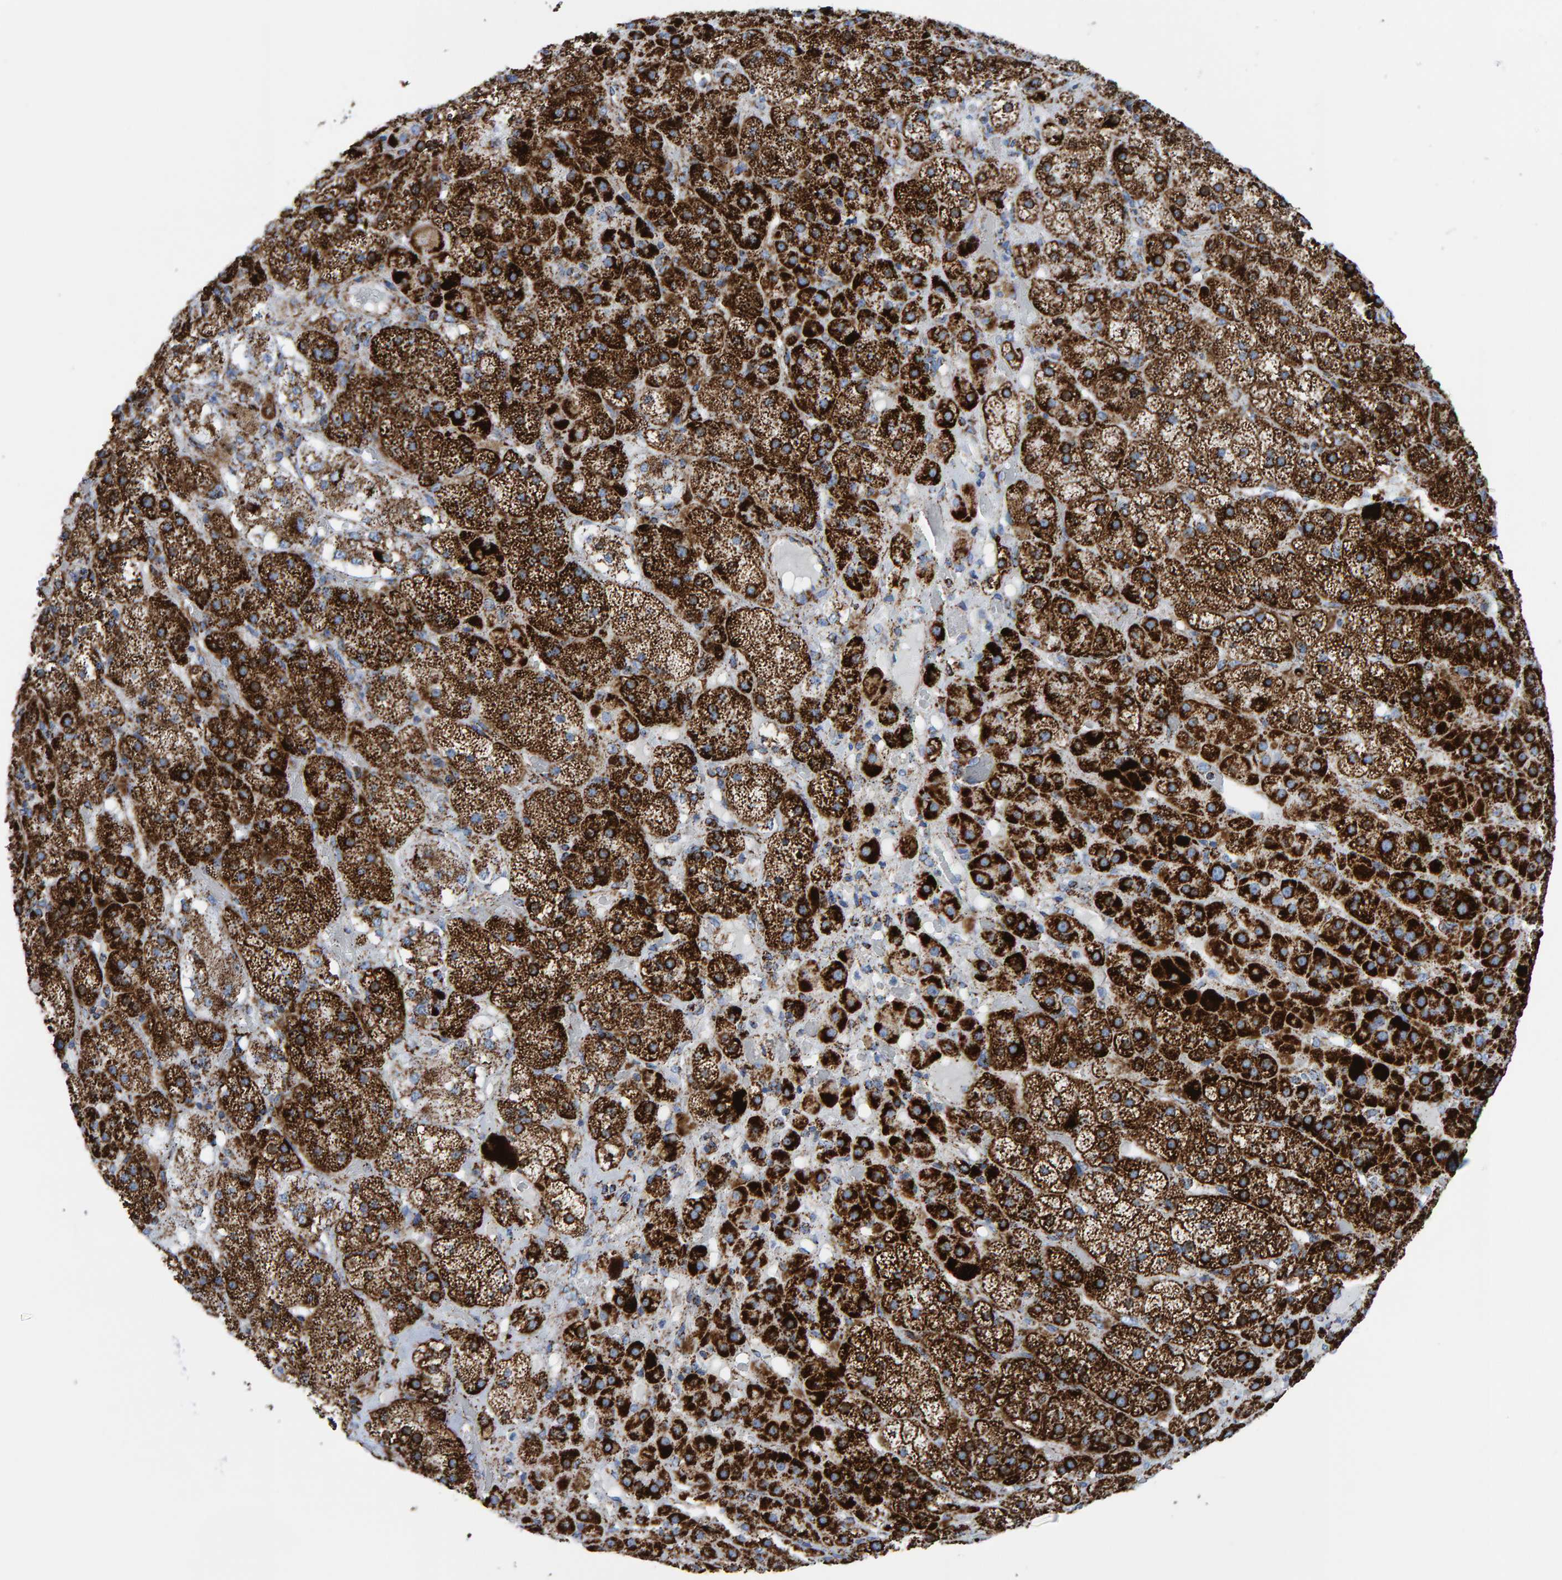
{"staining": {"intensity": "strong", "quantity": ">75%", "location": "cytoplasmic/membranous"}, "tissue": "adrenal gland", "cell_type": "Glandular cells", "image_type": "normal", "snomed": [{"axis": "morphology", "description": "Normal tissue, NOS"}, {"axis": "topography", "description": "Adrenal gland"}], "caption": "The micrograph shows immunohistochemical staining of benign adrenal gland. There is strong cytoplasmic/membranous expression is appreciated in approximately >75% of glandular cells. The protein of interest is shown in brown color, while the nuclei are stained blue.", "gene": "ENSG00000262660", "patient": {"sex": "male", "age": 57}}